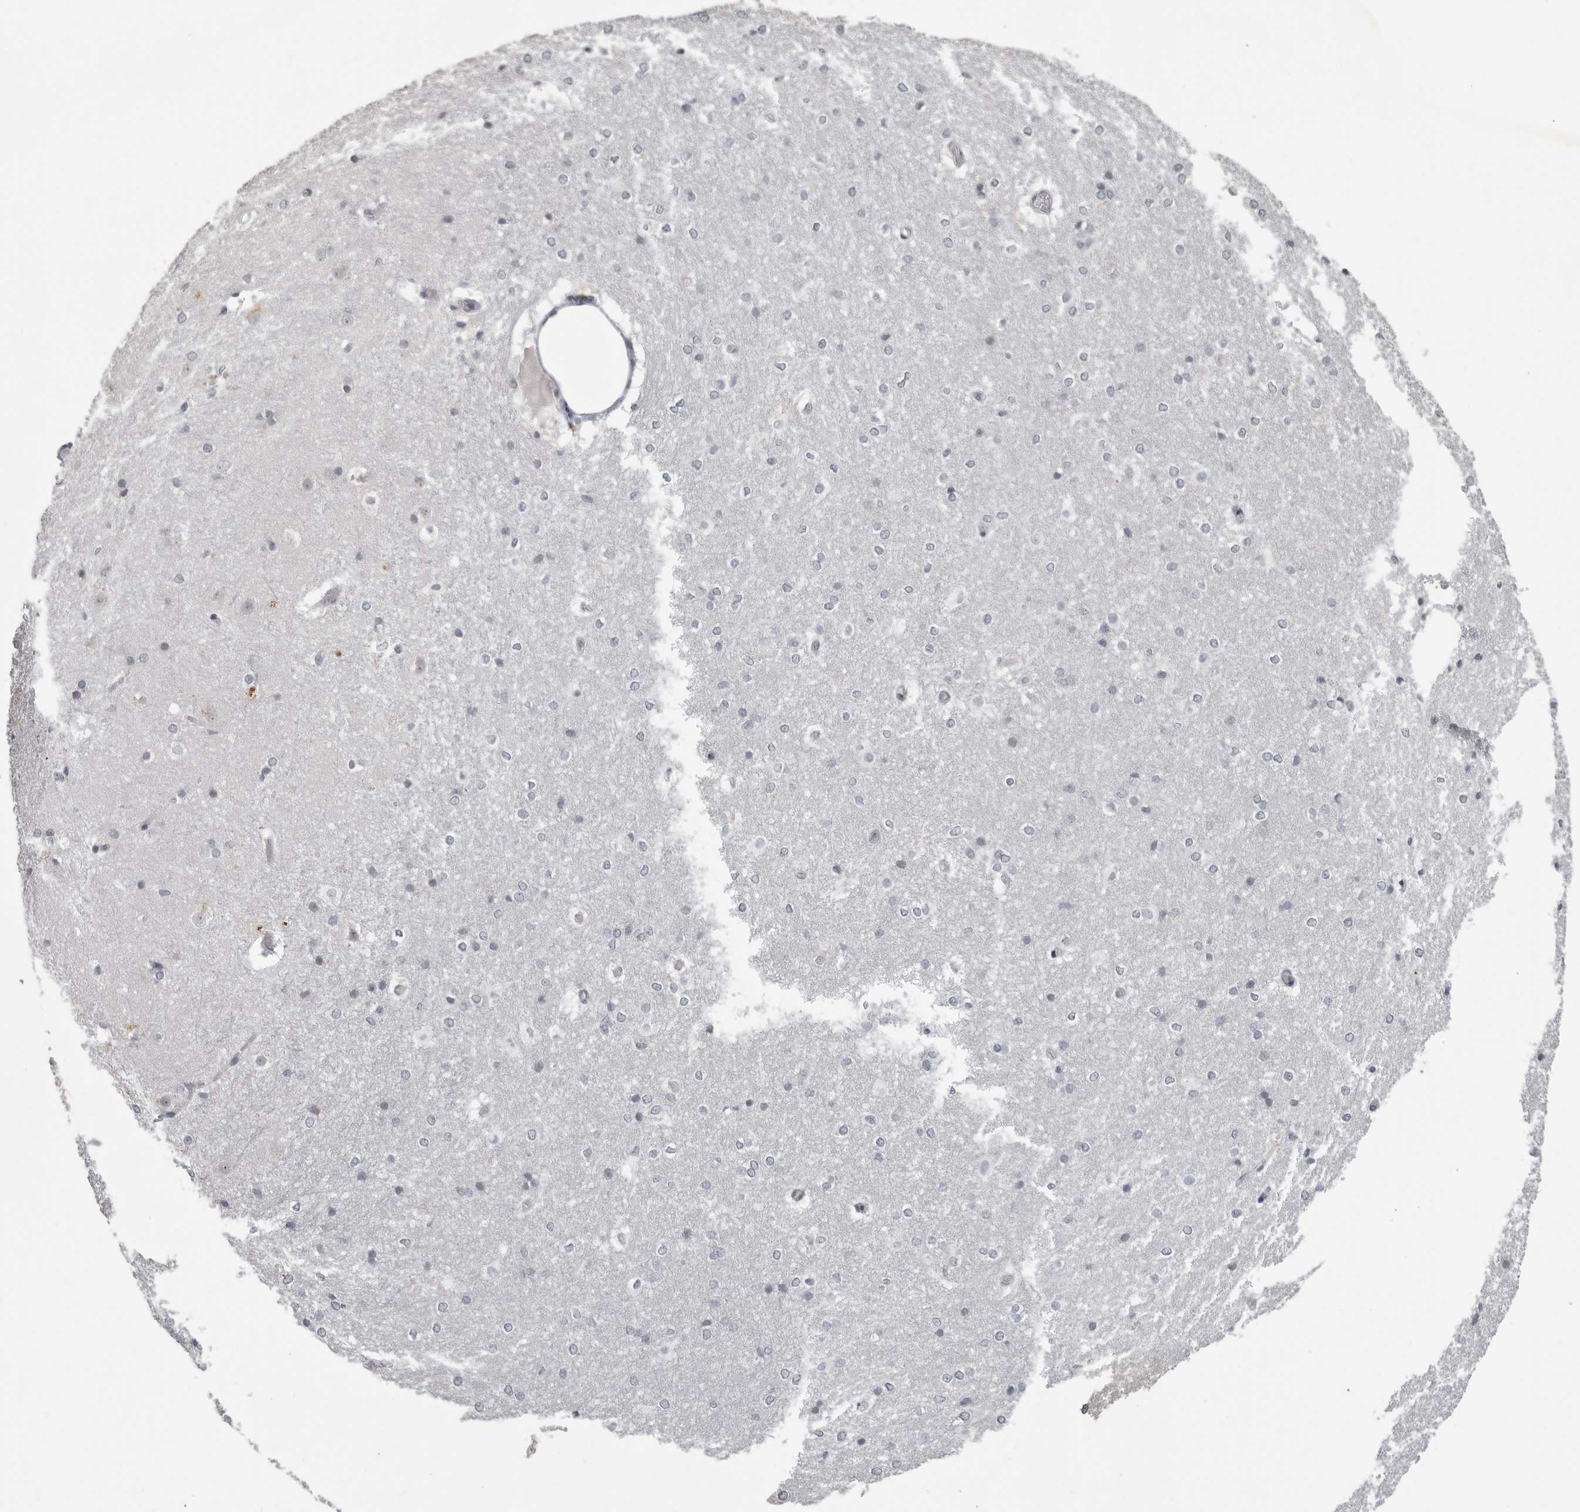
{"staining": {"intensity": "negative", "quantity": "none", "location": "none"}, "tissue": "caudate", "cell_type": "Glial cells", "image_type": "normal", "snomed": [{"axis": "morphology", "description": "Normal tissue, NOS"}, {"axis": "topography", "description": "Lateral ventricle wall"}], "caption": "Histopathology image shows no significant protein staining in glial cells of normal caudate. (Brightfield microscopy of DAB (3,3'-diaminobenzidine) immunohistochemistry at high magnification).", "gene": "DDX54", "patient": {"sex": "female", "age": 19}}